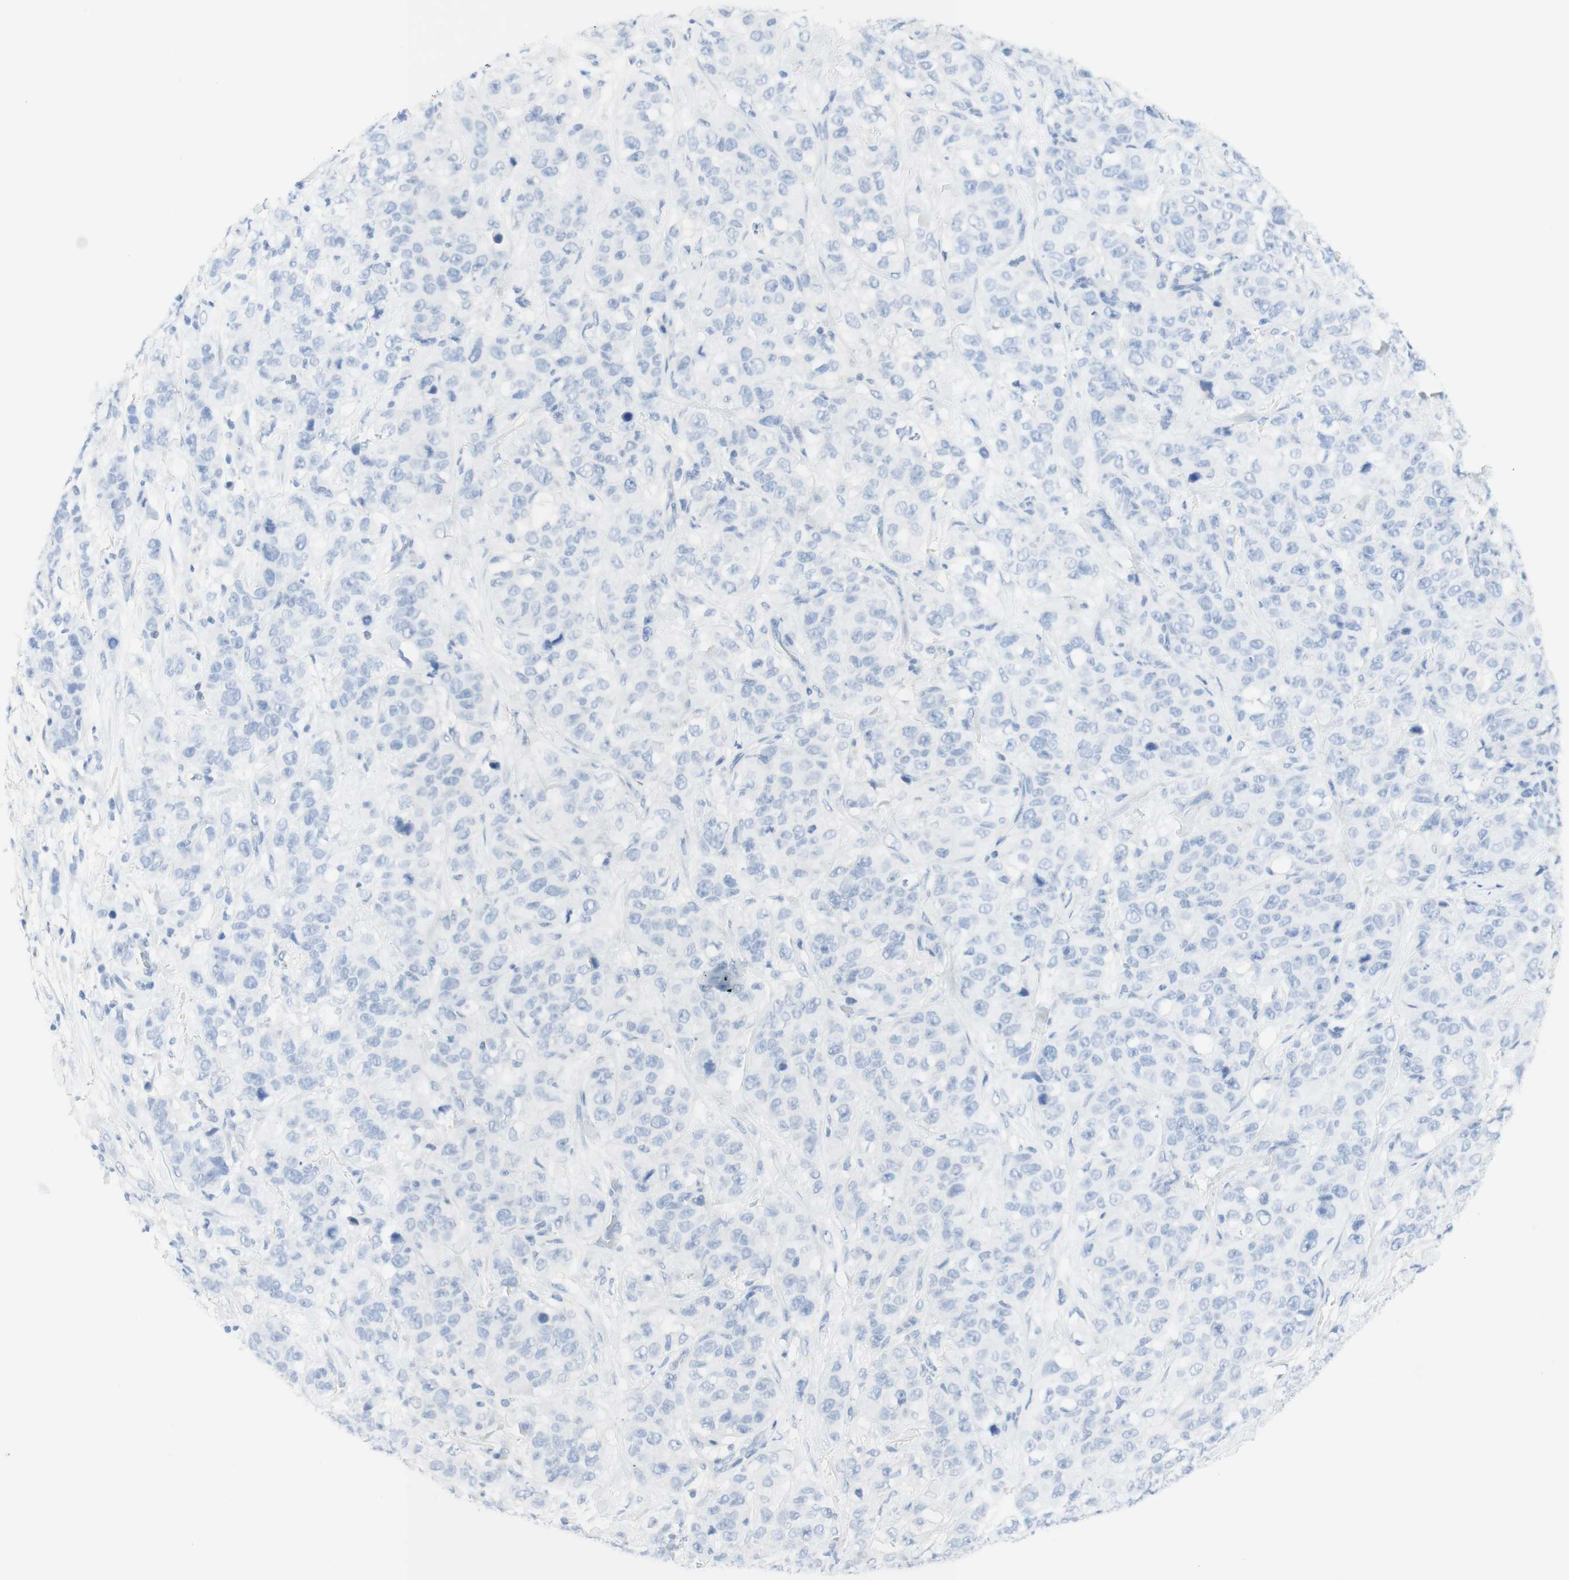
{"staining": {"intensity": "negative", "quantity": "none", "location": "none"}, "tissue": "stomach cancer", "cell_type": "Tumor cells", "image_type": "cancer", "snomed": [{"axis": "morphology", "description": "Adenocarcinoma, NOS"}, {"axis": "topography", "description": "Stomach"}], "caption": "Tumor cells show no significant positivity in adenocarcinoma (stomach). The staining was performed using DAB to visualize the protein expression in brown, while the nuclei were stained in blue with hematoxylin (Magnification: 20x).", "gene": "TPO", "patient": {"sex": "male", "age": 48}}